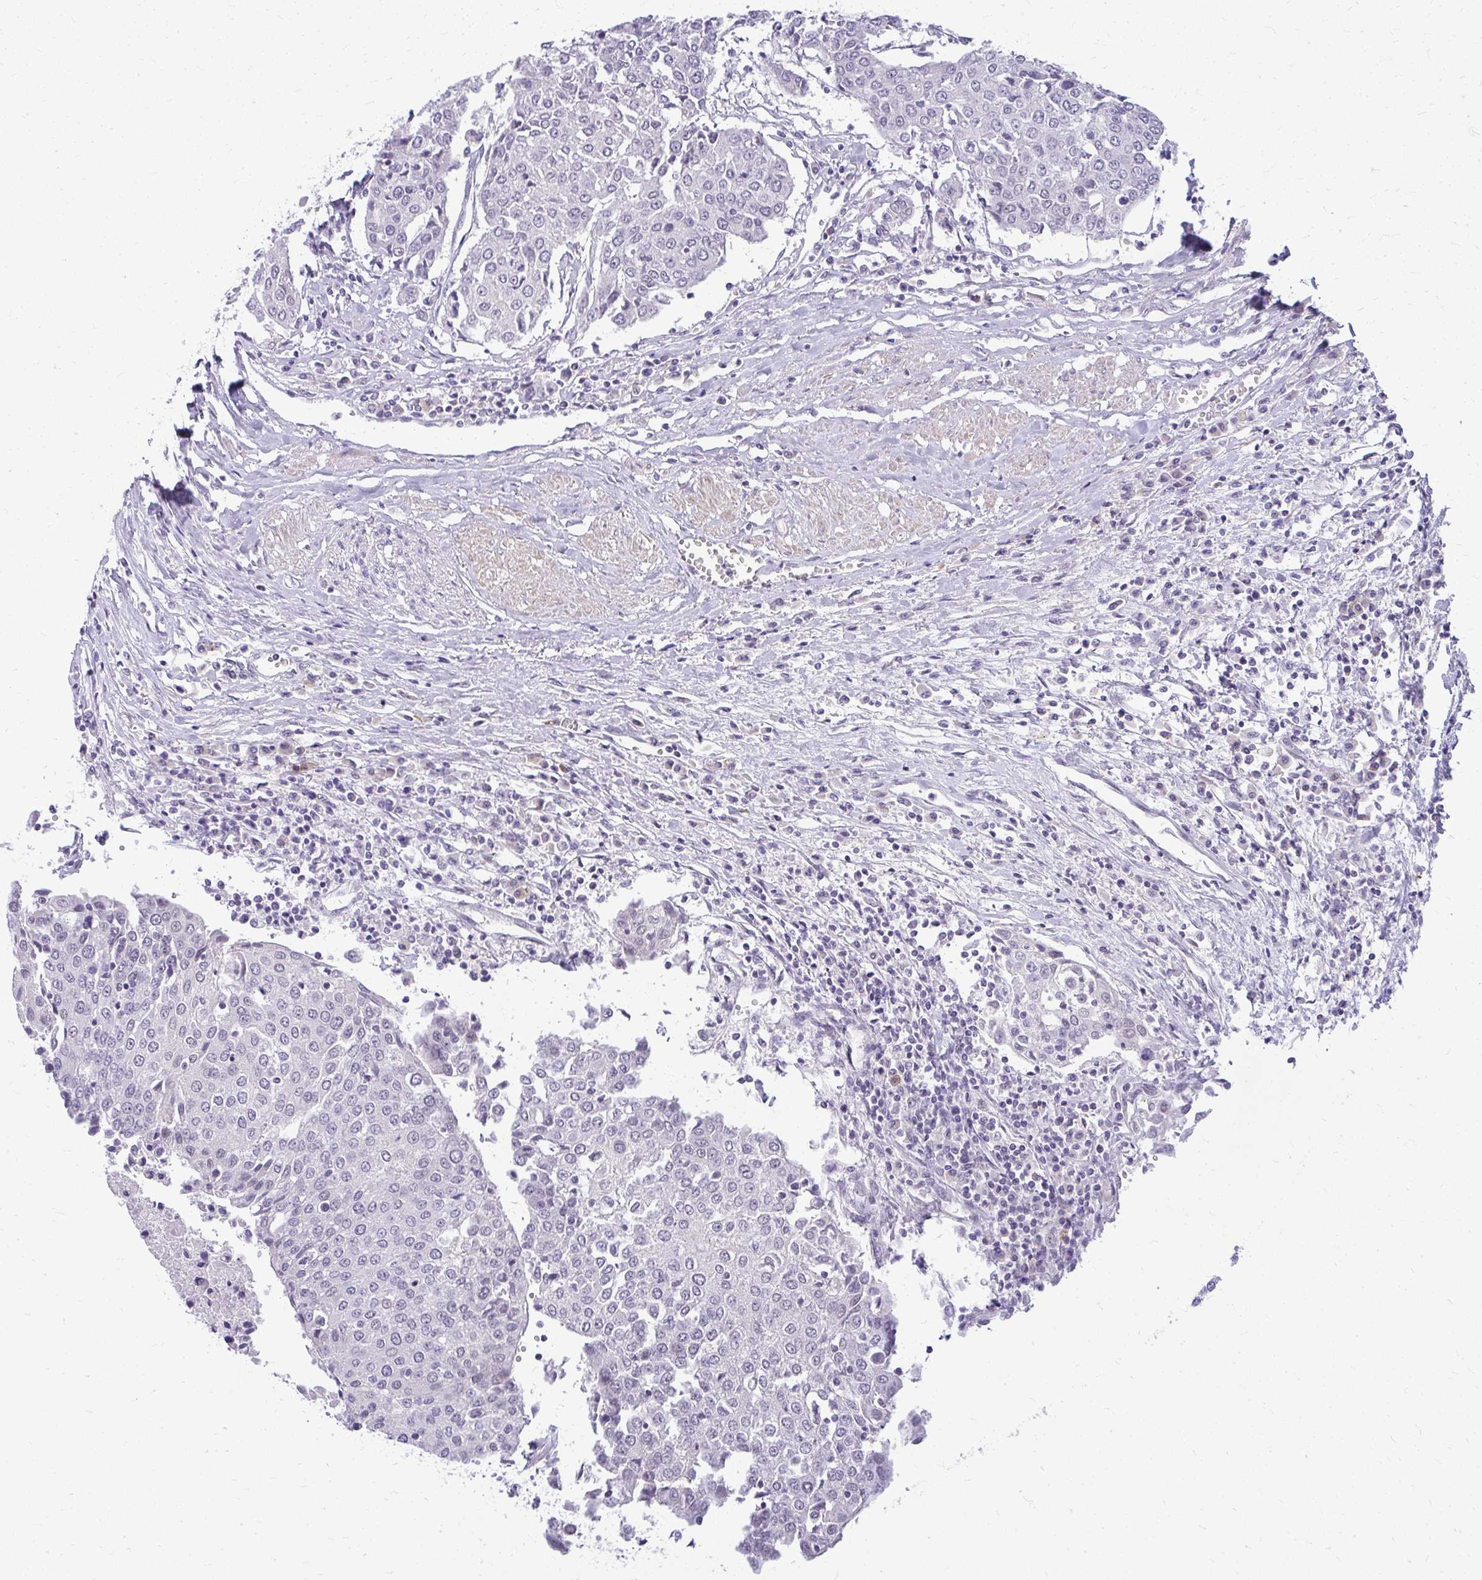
{"staining": {"intensity": "negative", "quantity": "none", "location": "none"}, "tissue": "urothelial cancer", "cell_type": "Tumor cells", "image_type": "cancer", "snomed": [{"axis": "morphology", "description": "Urothelial carcinoma, High grade"}, {"axis": "topography", "description": "Urinary bladder"}], "caption": "Immunohistochemical staining of human urothelial carcinoma (high-grade) reveals no significant positivity in tumor cells.", "gene": "TEX33", "patient": {"sex": "female", "age": 85}}